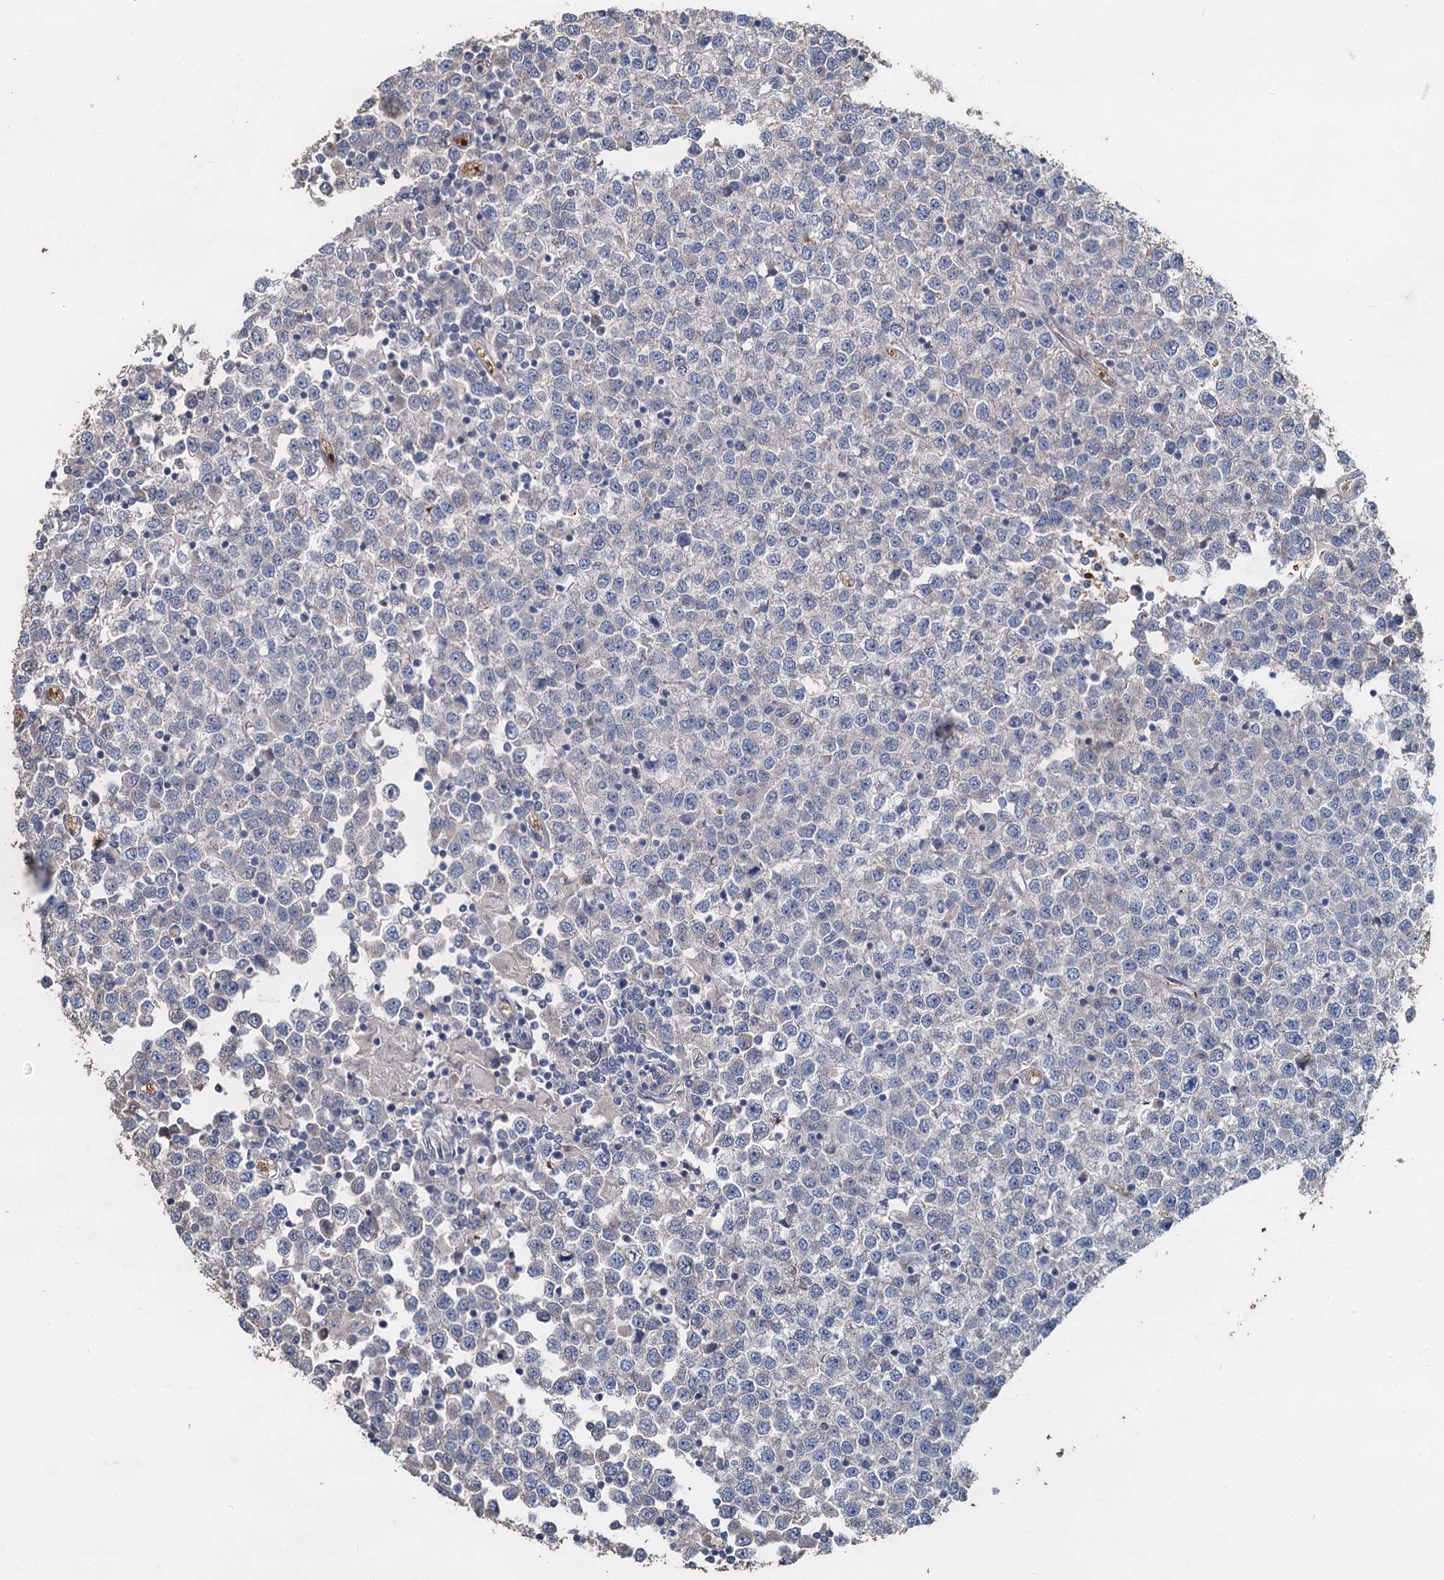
{"staining": {"intensity": "negative", "quantity": "none", "location": "none"}, "tissue": "testis cancer", "cell_type": "Tumor cells", "image_type": "cancer", "snomed": [{"axis": "morphology", "description": "Seminoma, NOS"}, {"axis": "topography", "description": "Testis"}], "caption": "Immunohistochemical staining of human testis cancer shows no significant expression in tumor cells. (DAB (3,3'-diaminobenzidine) immunohistochemistry (IHC), high magnification).", "gene": "TCTN2", "patient": {"sex": "male", "age": 65}}